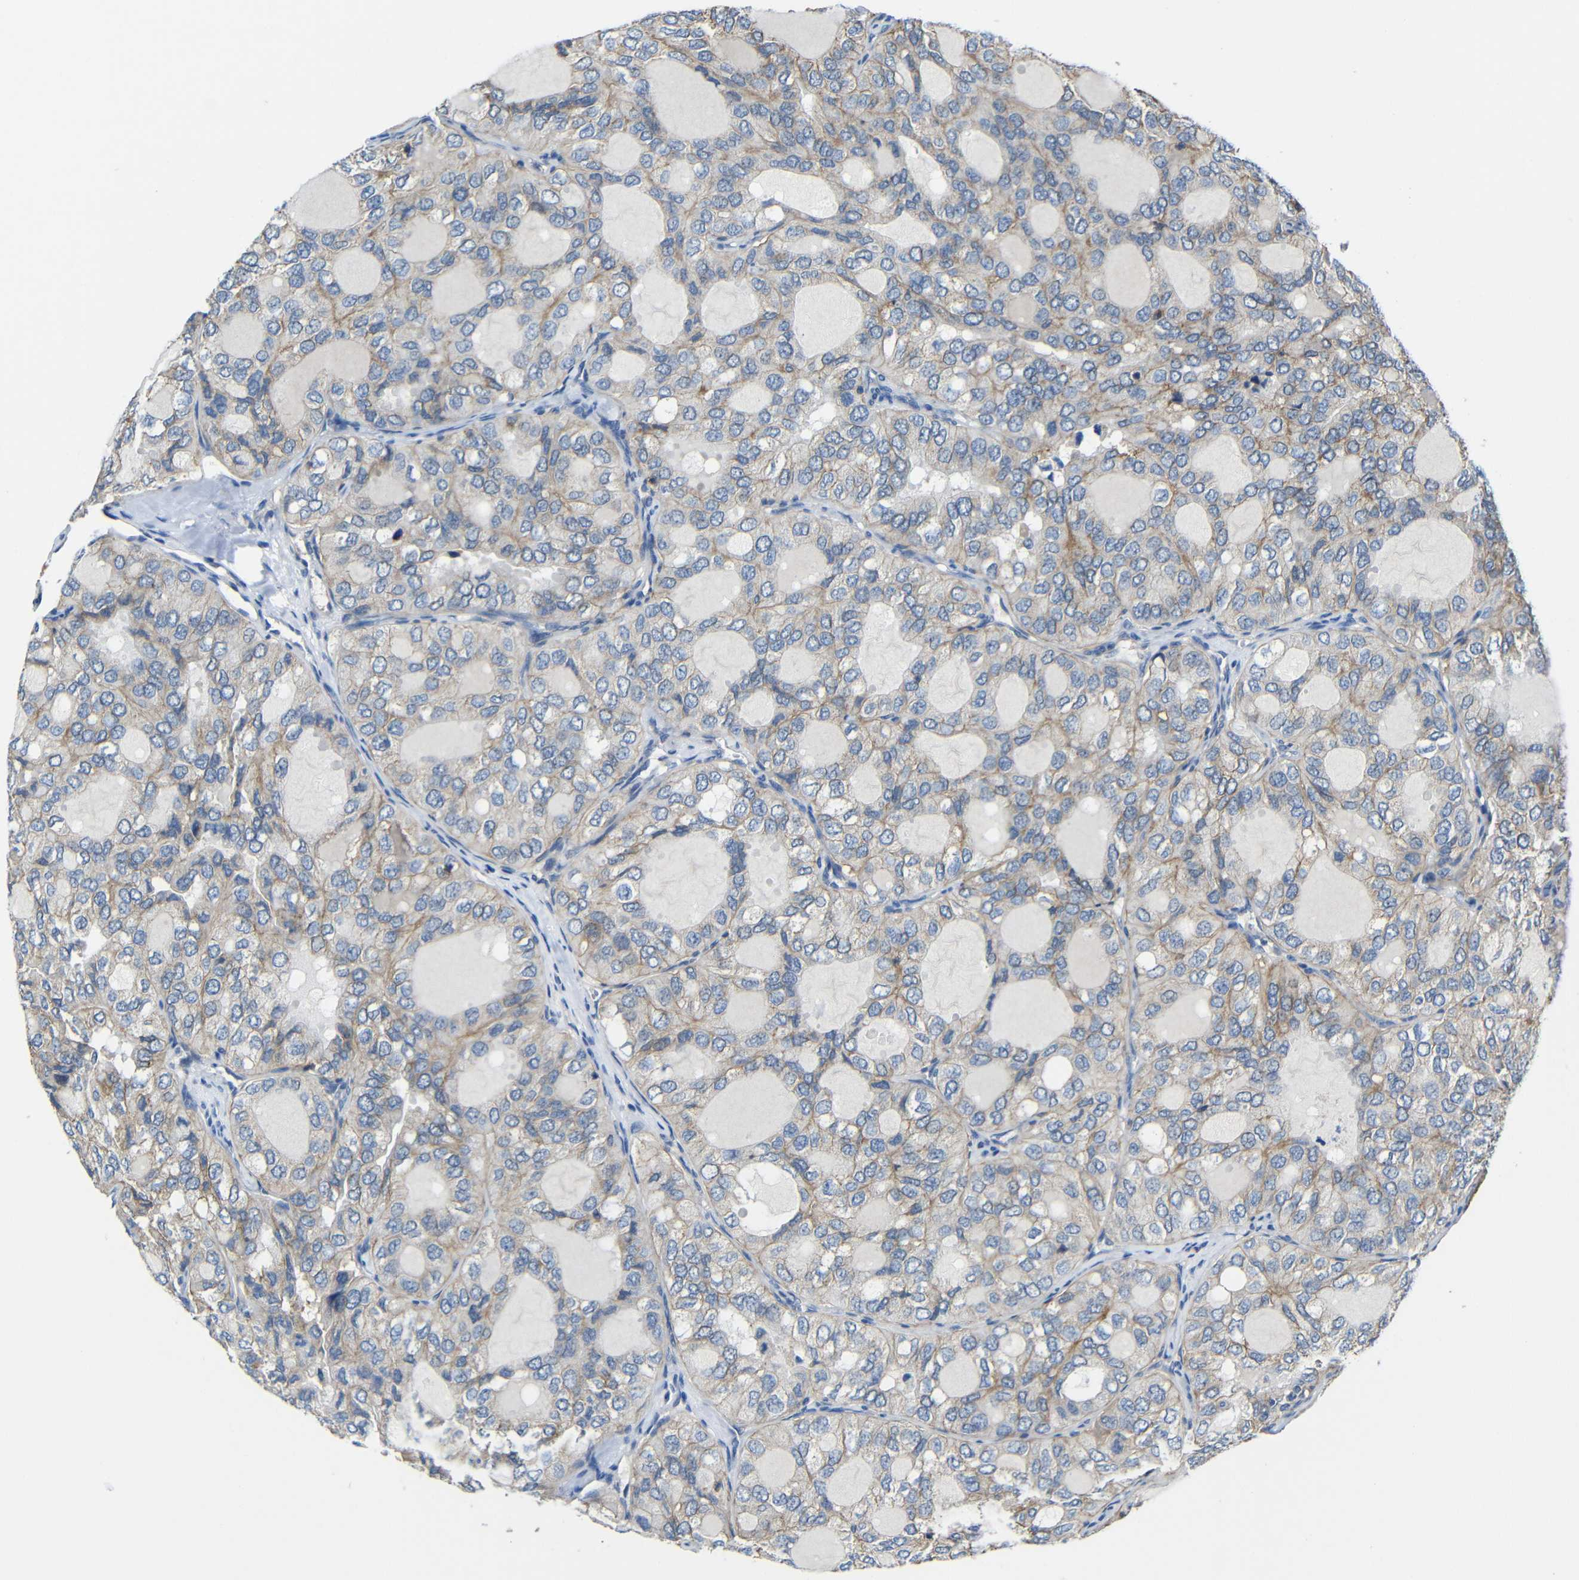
{"staining": {"intensity": "weak", "quantity": "25%-75%", "location": "cytoplasmic/membranous"}, "tissue": "thyroid cancer", "cell_type": "Tumor cells", "image_type": "cancer", "snomed": [{"axis": "morphology", "description": "Follicular adenoma carcinoma, NOS"}, {"axis": "topography", "description": "Thyroid gland"}], "caption": "Human follicular adenoma carcinoma (thyroid) stained with a protein marker reveals weak staining in tumor cells.", "gene": "ZNF90", "patient": {"sex": "male", "age": 75}}